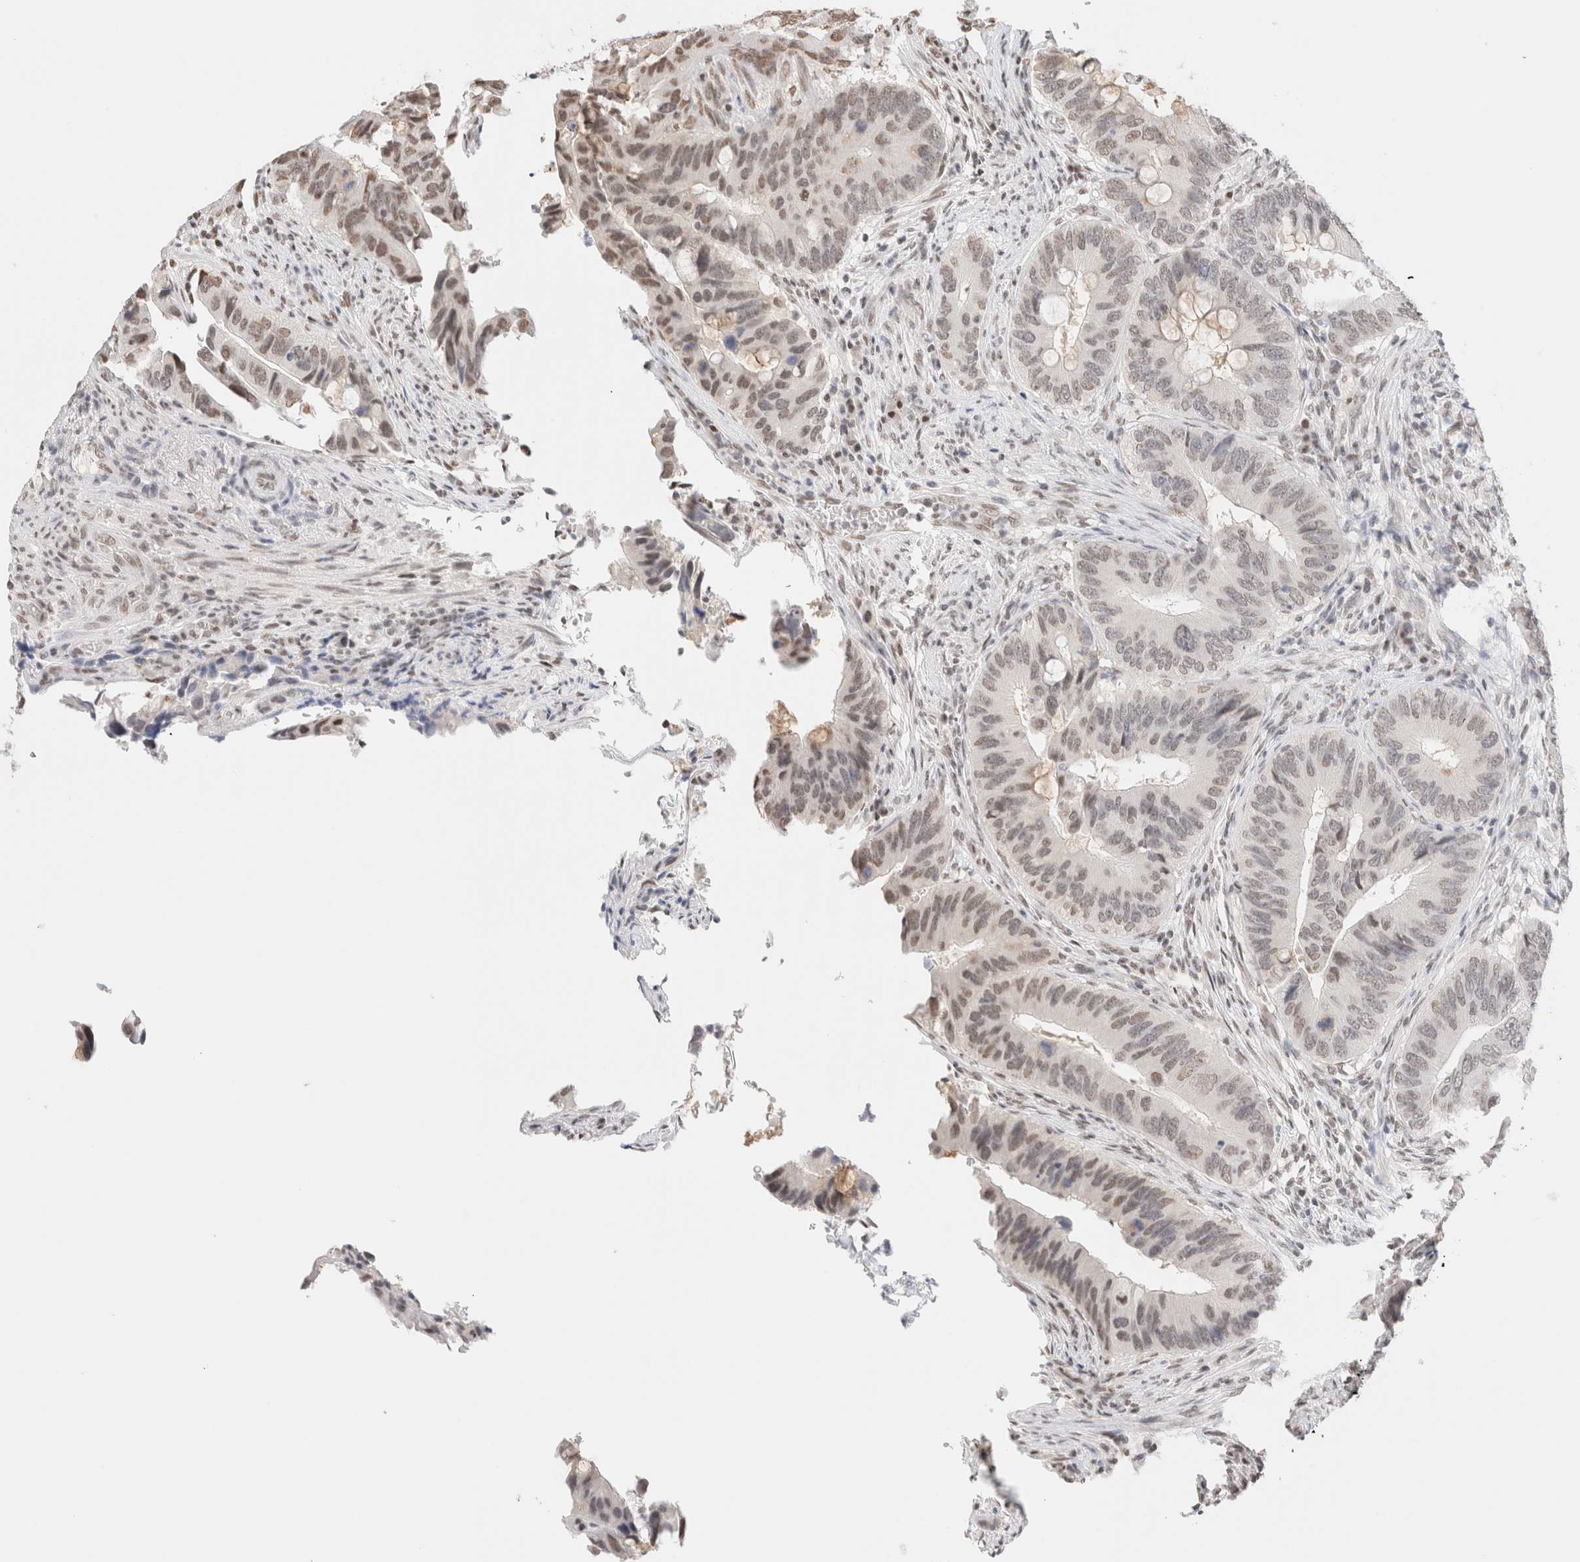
{"staining": {"intensity": "moderate", "quantity": "<25%", "location": "nuclear"}, "tissue": "colorectal cancer", "cell_type": "Tumor cells", "image_type": "cancer", "snomed": [{"axis": "morphology", "description": "Adenocarcinoma, NOS"}, {"axis": "topography", "description": "Colon"}], "caption": "High-power microscopy captured an immunohistochemistry (IHC) histopathology image of adenocarcinoma (colorectal), revealing moderate nuclear expression in about <25% of tumor cells.", "gene": "SUPT3H", "patient": {"sex": "male", "age": 71}}